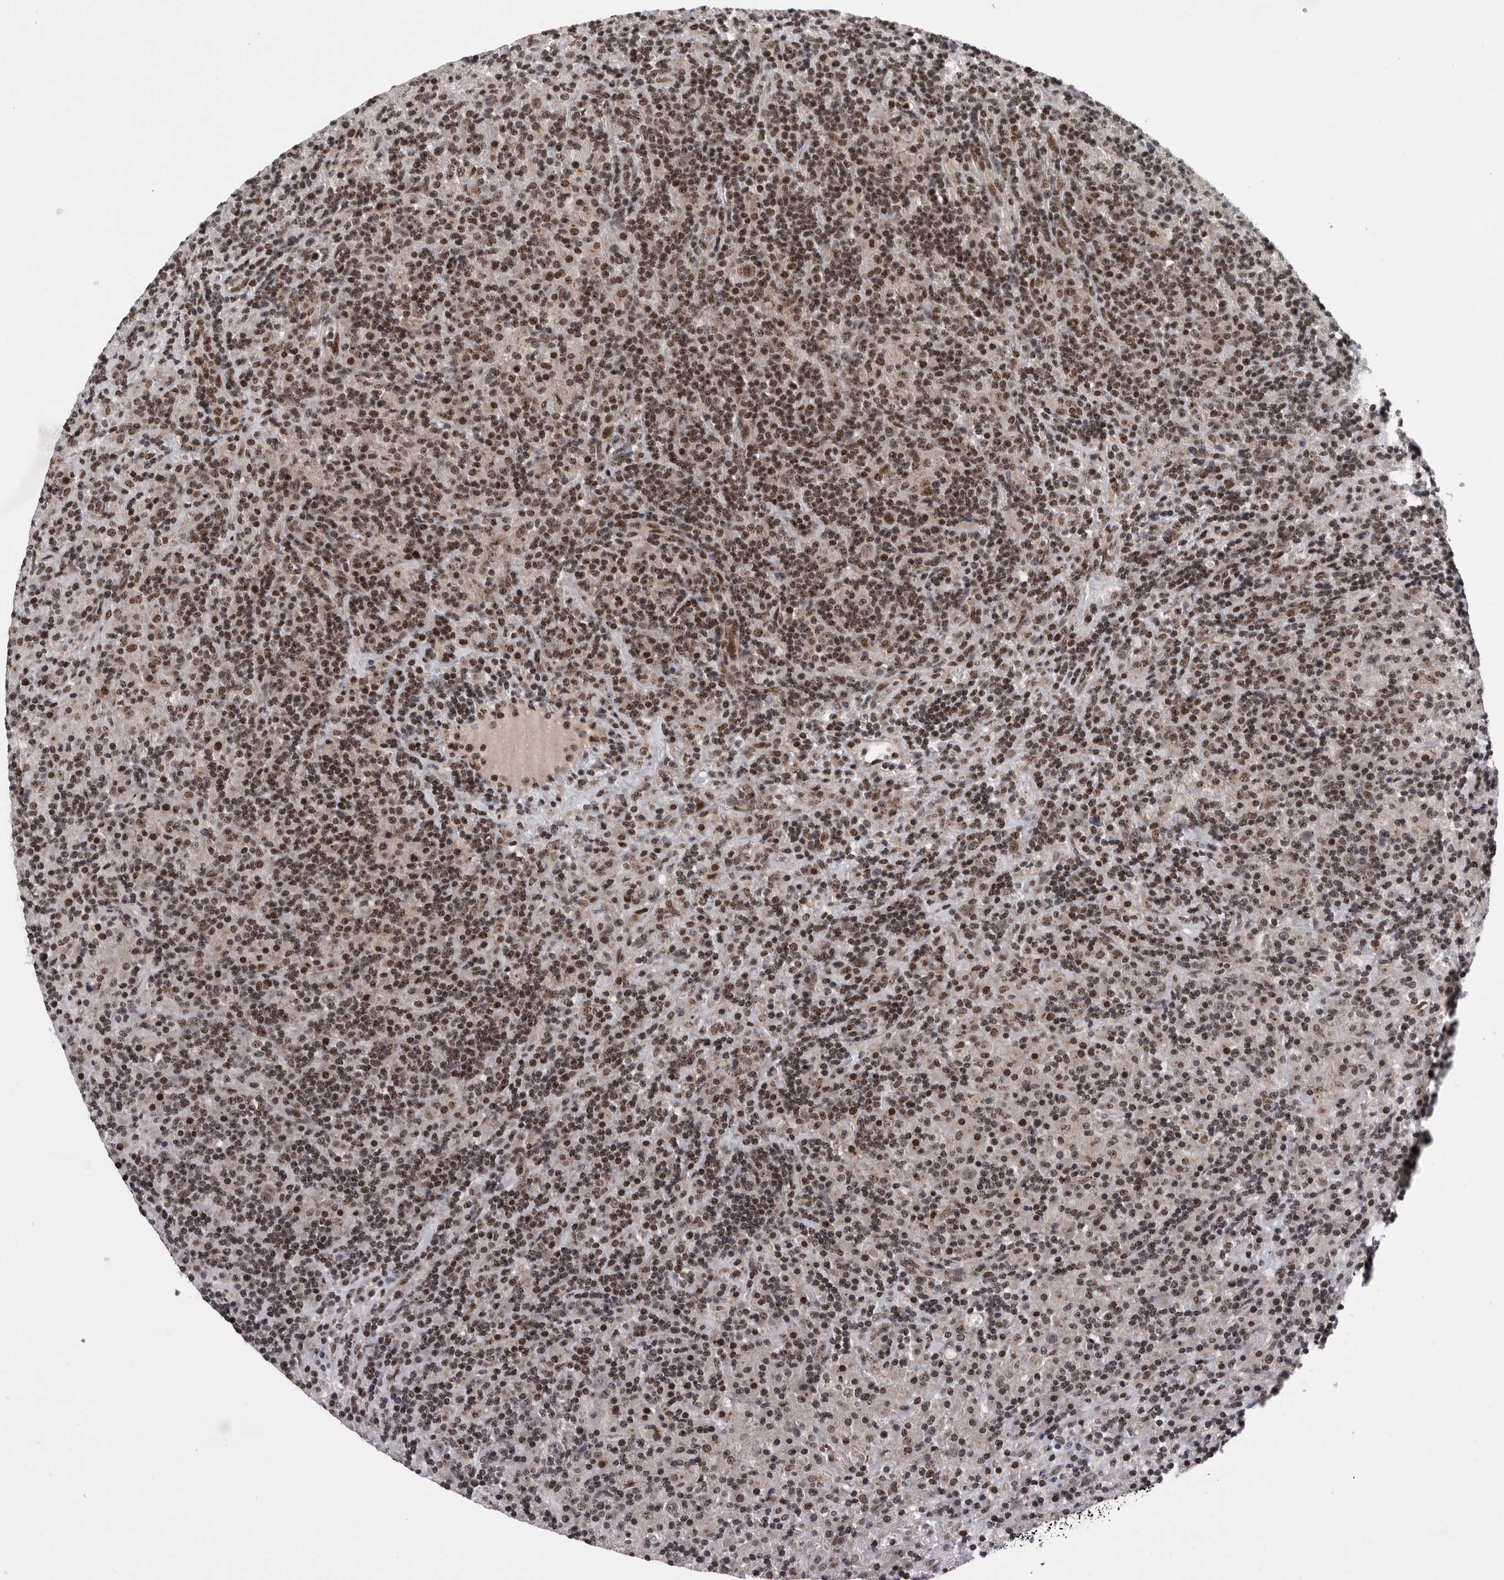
{"staining": {"intensity": "weak", "quantity": ">75%", "location": "nuclear"}, "tissue": "lymphoma", "cell_type": "Tumor cells", "image_type": "cancer", "snomed": [{"axis": "morphology", "description": "Hodgkin's disease, NOS"}, {"axis": "topography", "description": "Lymph node"}], "caption": "Weak nuclear positivity for a protein is appreciated in approximately >75% of tumor cells of Hodgkin's disease using IHC.", "gene": "SENP7", "patient": {"sex": "male", "age": 70}}